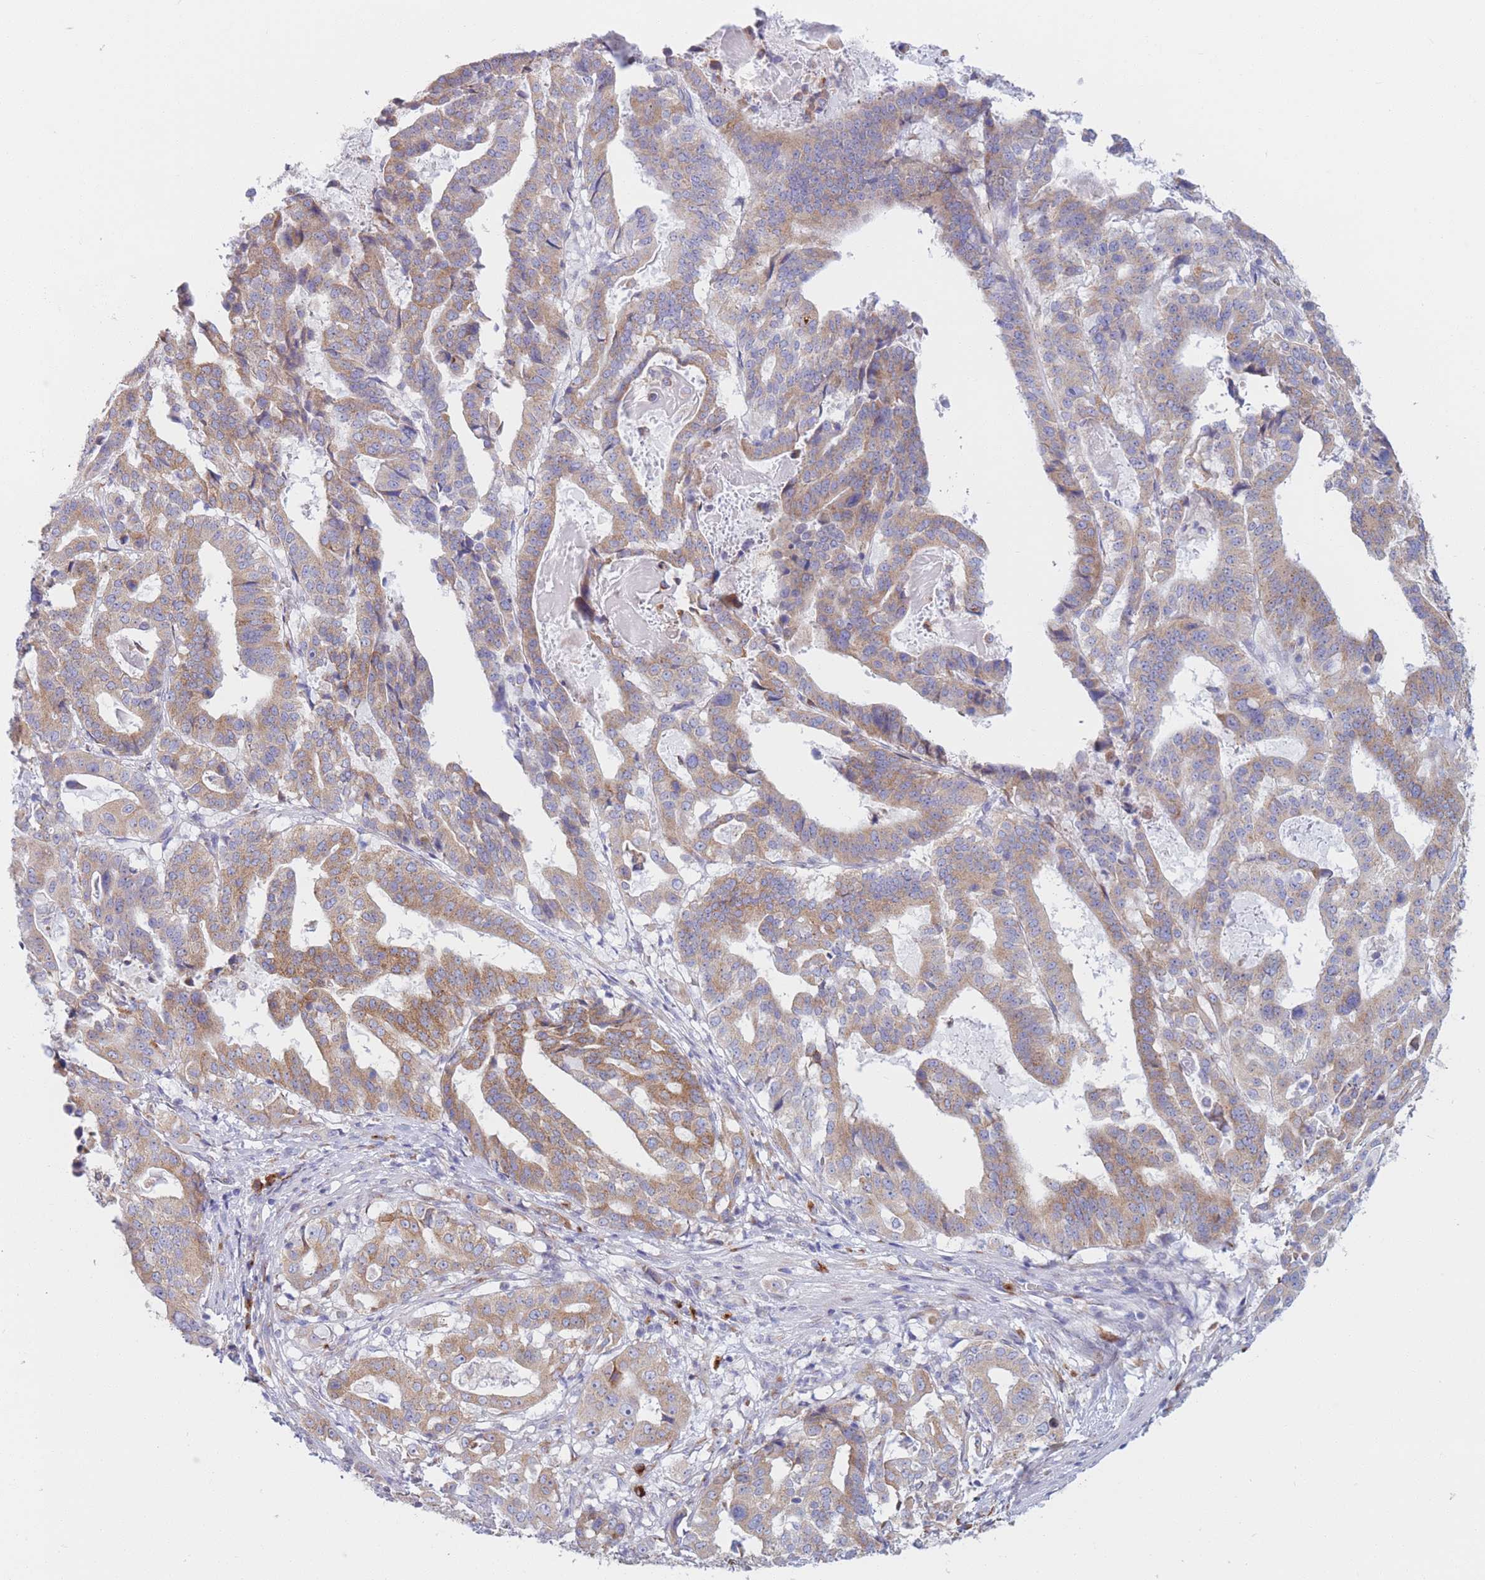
{"staining": {"intensity": "moderate", "quantity": "25%-75%", "location": "cytoplasmic/membranous"}, "tissue": "stomach cancer", "cell_type": "Tumor cells", "image_type": "cancer", "snomed": [{"axis": "morphology", "description": "Adenocarcinoma, NOS"}, {"axis": "topography", "description": "Stomach"}], "caption": "Immunohistochemical staining of stomach cancer (adenocarcinoma) shows medium levels of moderate cytoplasmic/membranous protein positivity in approximately 25%-75% of tumor cells. (DAB (3,3'-diaminobenzidine) = brown stain, brightfield microscopy at high magnification).", "gene": "MRPL30", "patient": {"sex": "male", "age": 48}}